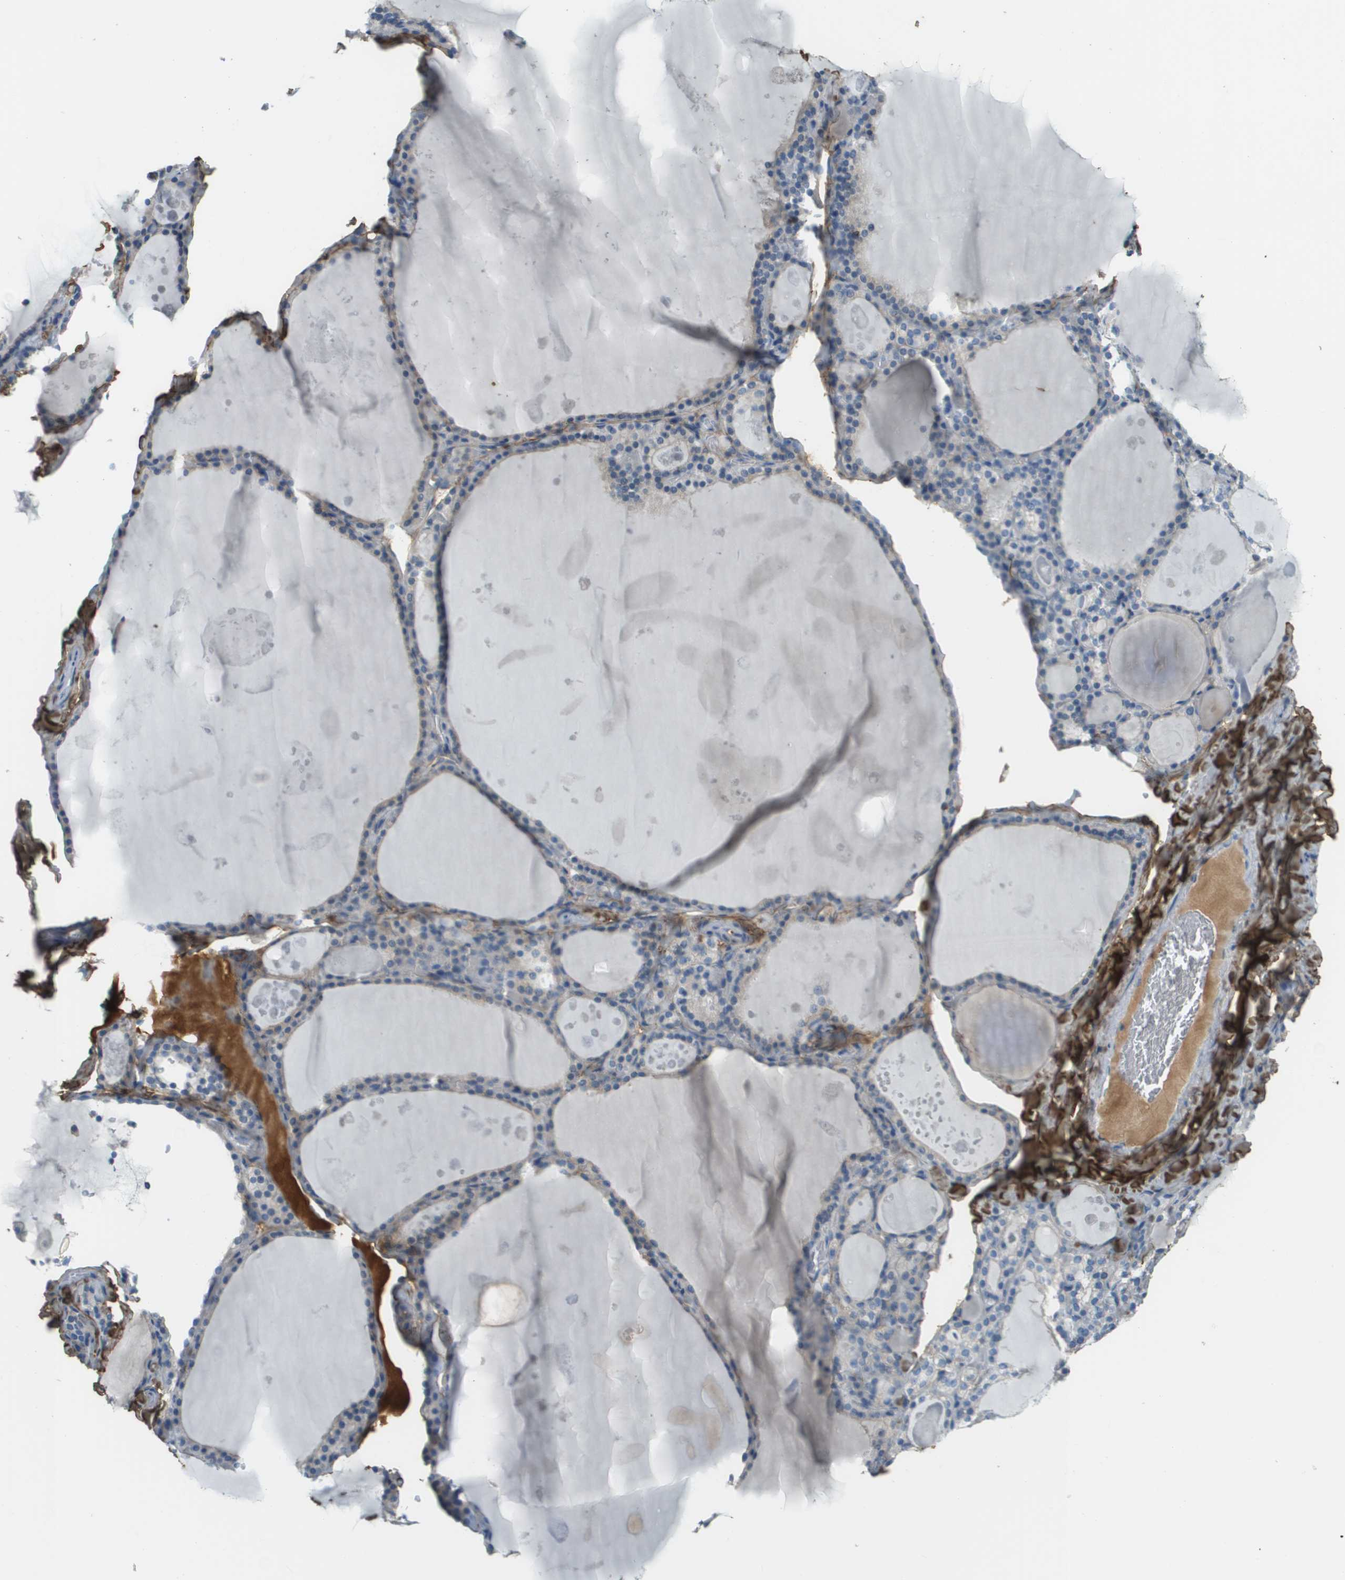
{"staining": {"intensity": "weak", "quantity": "<25%", "location": "cytoplasmic/membranous"}, "tissue": "thyroid gland", "cell_type": "Glandular cells", "image_type": "normal", "snomed": [{"axis": "morphology", "description": "Normal tissue, NOS"}, {"axis": "topography", "description": "Thyroid gland"}], "caption": "Immunohistochemistry of benign thyroid gland displays no expression in glandular cells.", "gene": "DCN", "patient": {"sex": "male", "age": 56}}